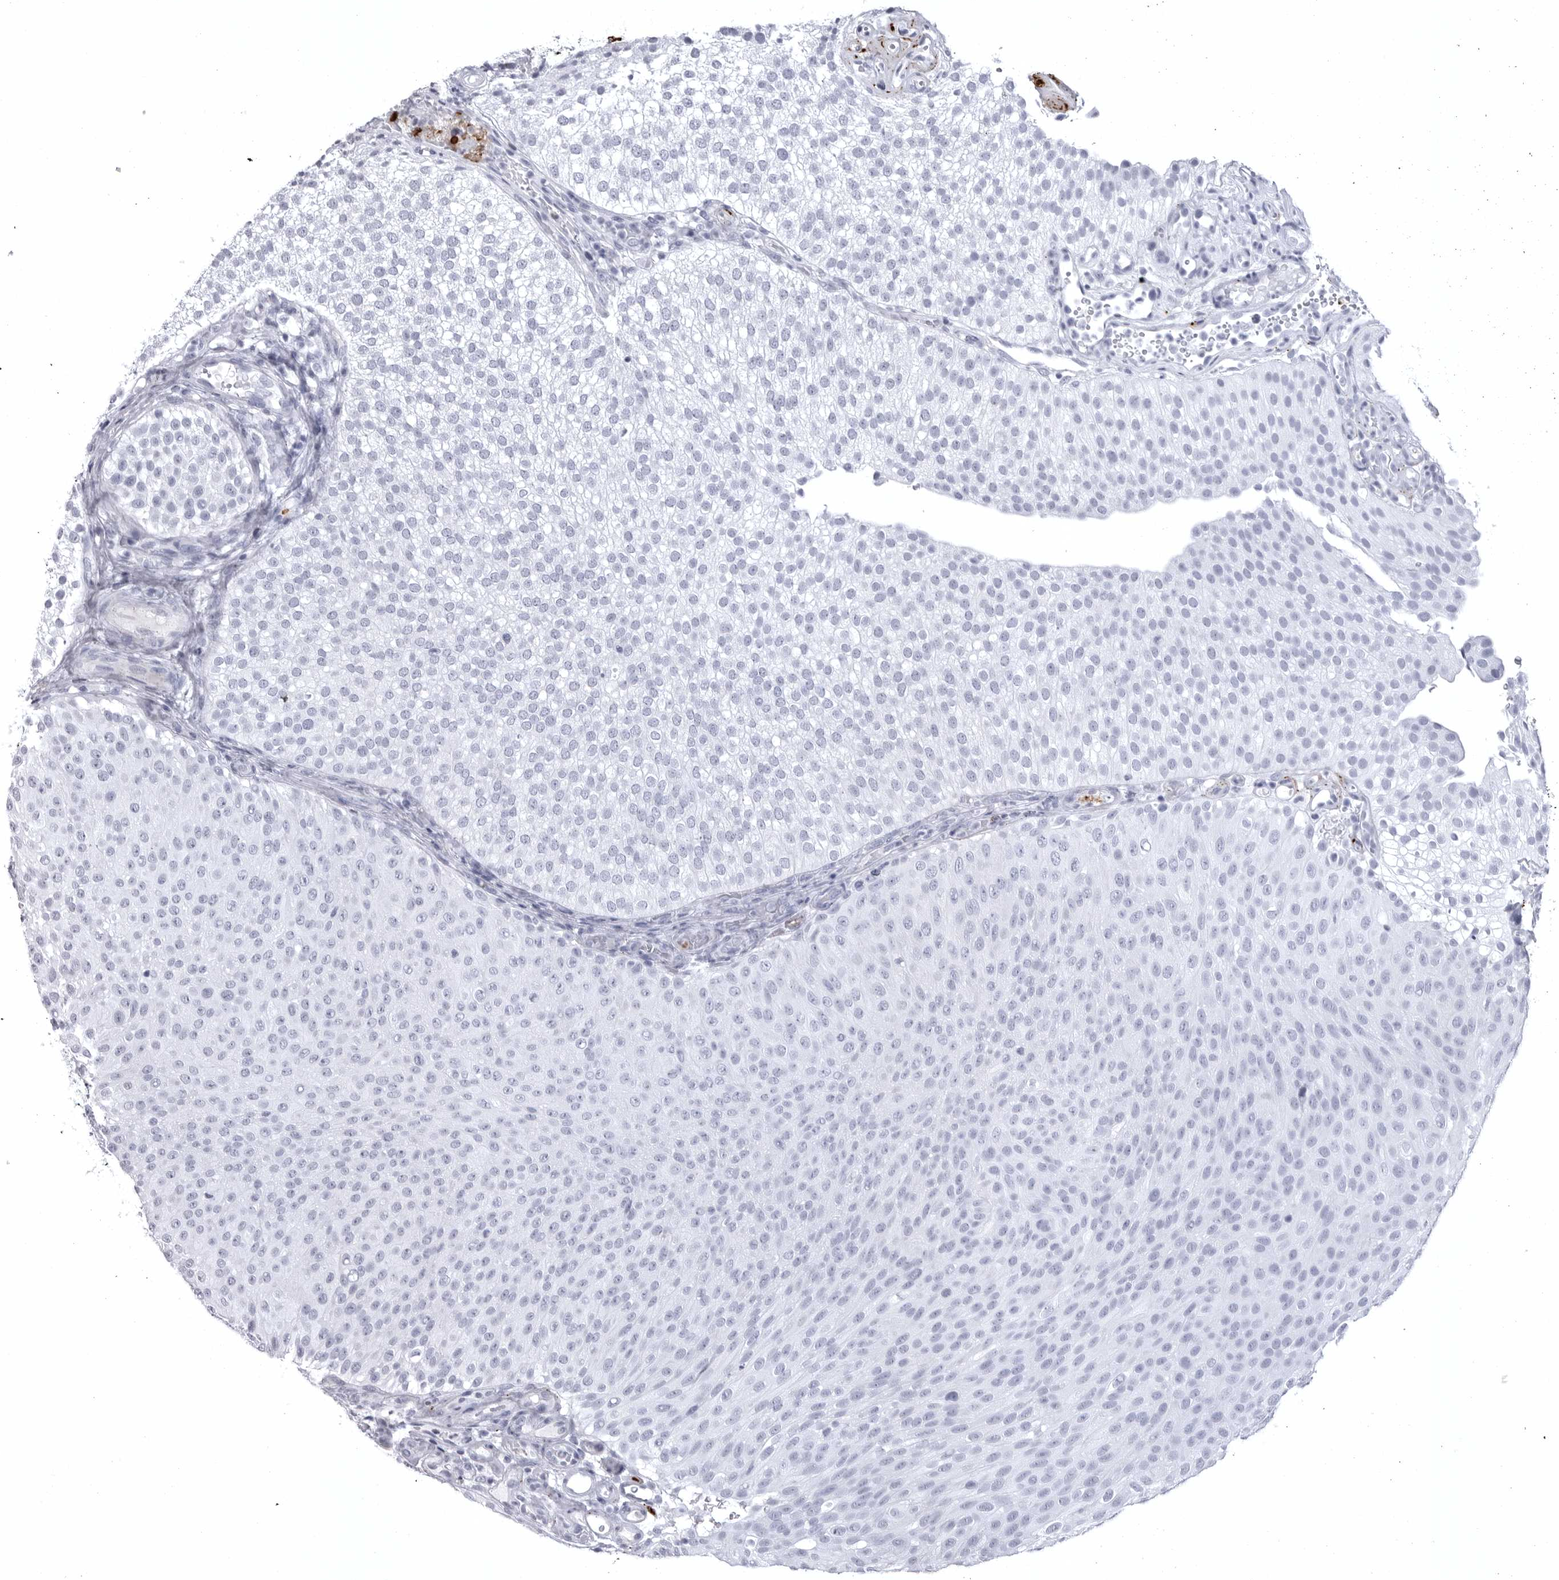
{"staining": {"intensity": "negative", "quantity": "none", "location": "none"}, "tissue": "urothelial cancer", "cell_type": "Tumor cells", "image_type": "cancer", "snomed": [{"axis": "morphology", "description": "Urothelial carcinoma, Low grade"}, {"axis": "topography", "description": "Urinary bladder"}], "caption": "Immunohistochemistry (IHC) image of human urothelial cancer stained for a protein (brown), which displays no expression in tumor cells.", "gene": "COL26A1", "patient": {"sex": "male", "age": 78}}